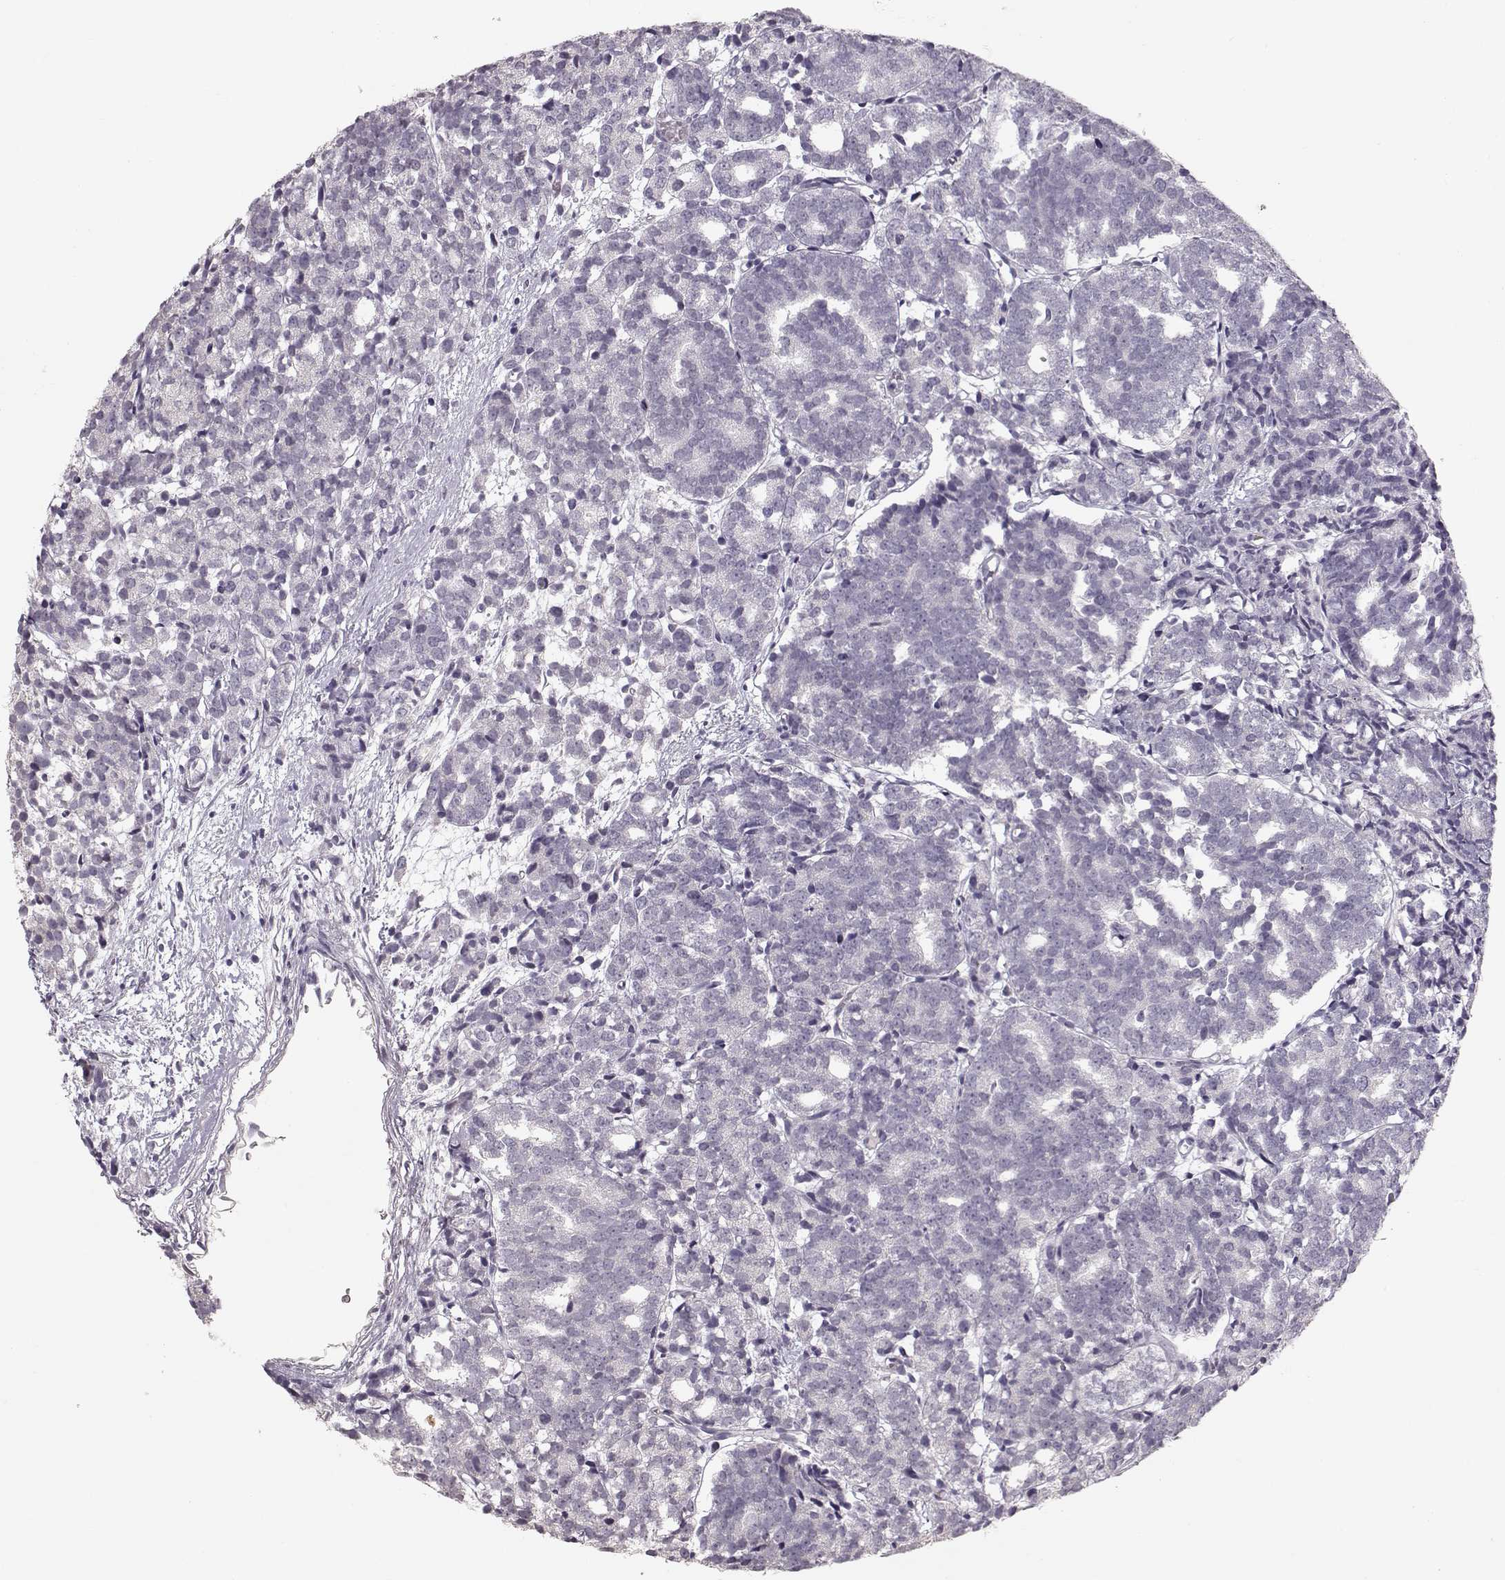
{"staining": {"intensity": "negative", "quantity": "none", "location": "none"}, "tissue": "prostate cancer", "cell_type": "Tumor cells", "image_type": "cancer", "snomed": [{"axis": "morphology", "description": "Adenocarcinoma, High grade"}, {"axis": "topography", "description": "Prostate"}], "caption": "The image displays no significant staining in tumor cells of prostate cancer (adenocarcinoma (high-grade)).", "gene": "POU1F1", "patient": {"sex": "male", "age": 53}}